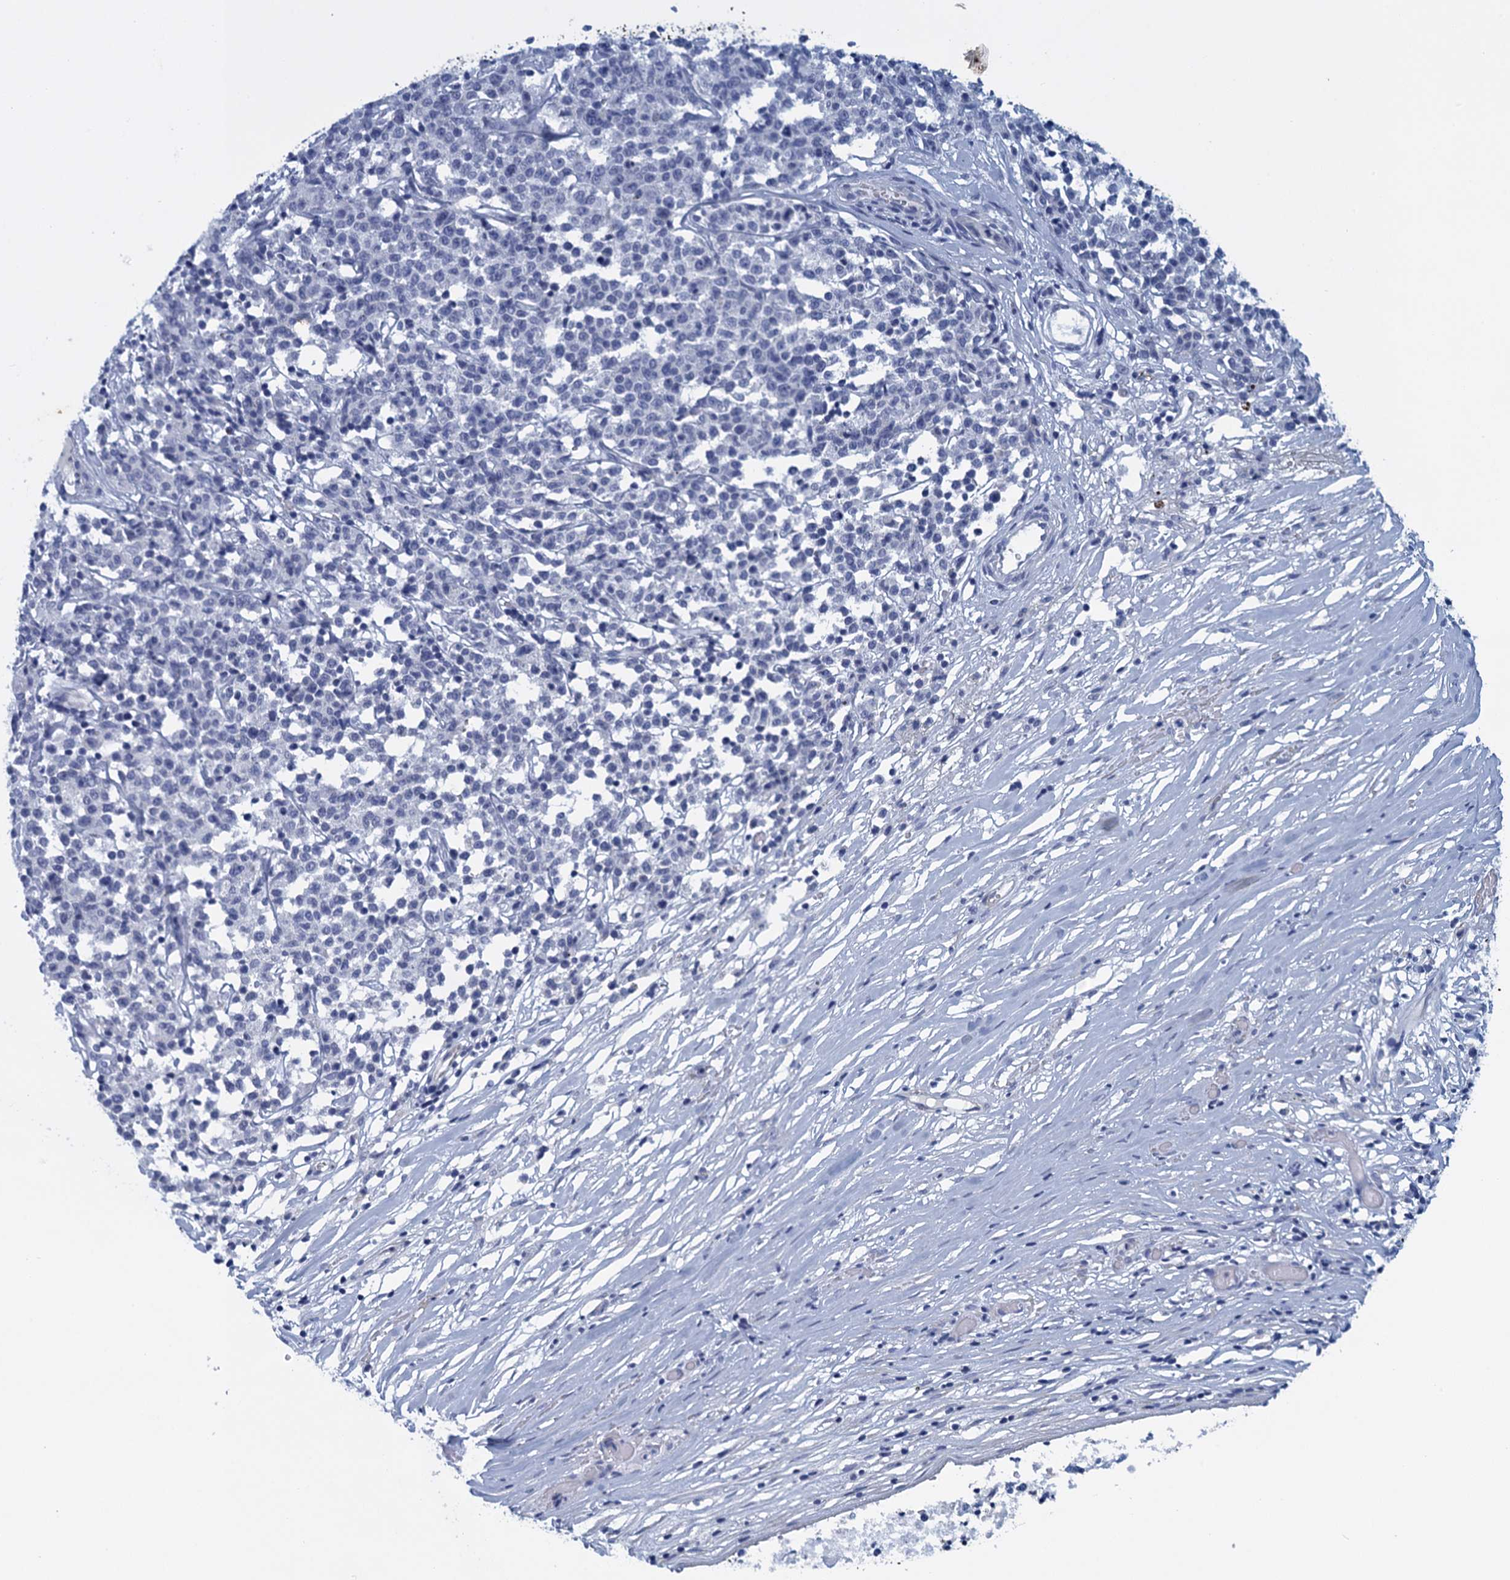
{"staining": {"intensity": "negative", "quantity": "none", "location": "none"}, "tissue": "lymphoma", "cell_type": "Tumor cells", "image_type": "cancer", "snomed": [{"axis": "morphology", "description": "Malignant lymphoma, non-Hodgkin's type, Low grade"}, {"axis": "topography", "description": "Small intestine"}], "caption": "This is an IHC image of lymphoma. There is no staining in tumor cells.", "gene": "SCEL", "patient": {"sex": "female", "age": 59}}